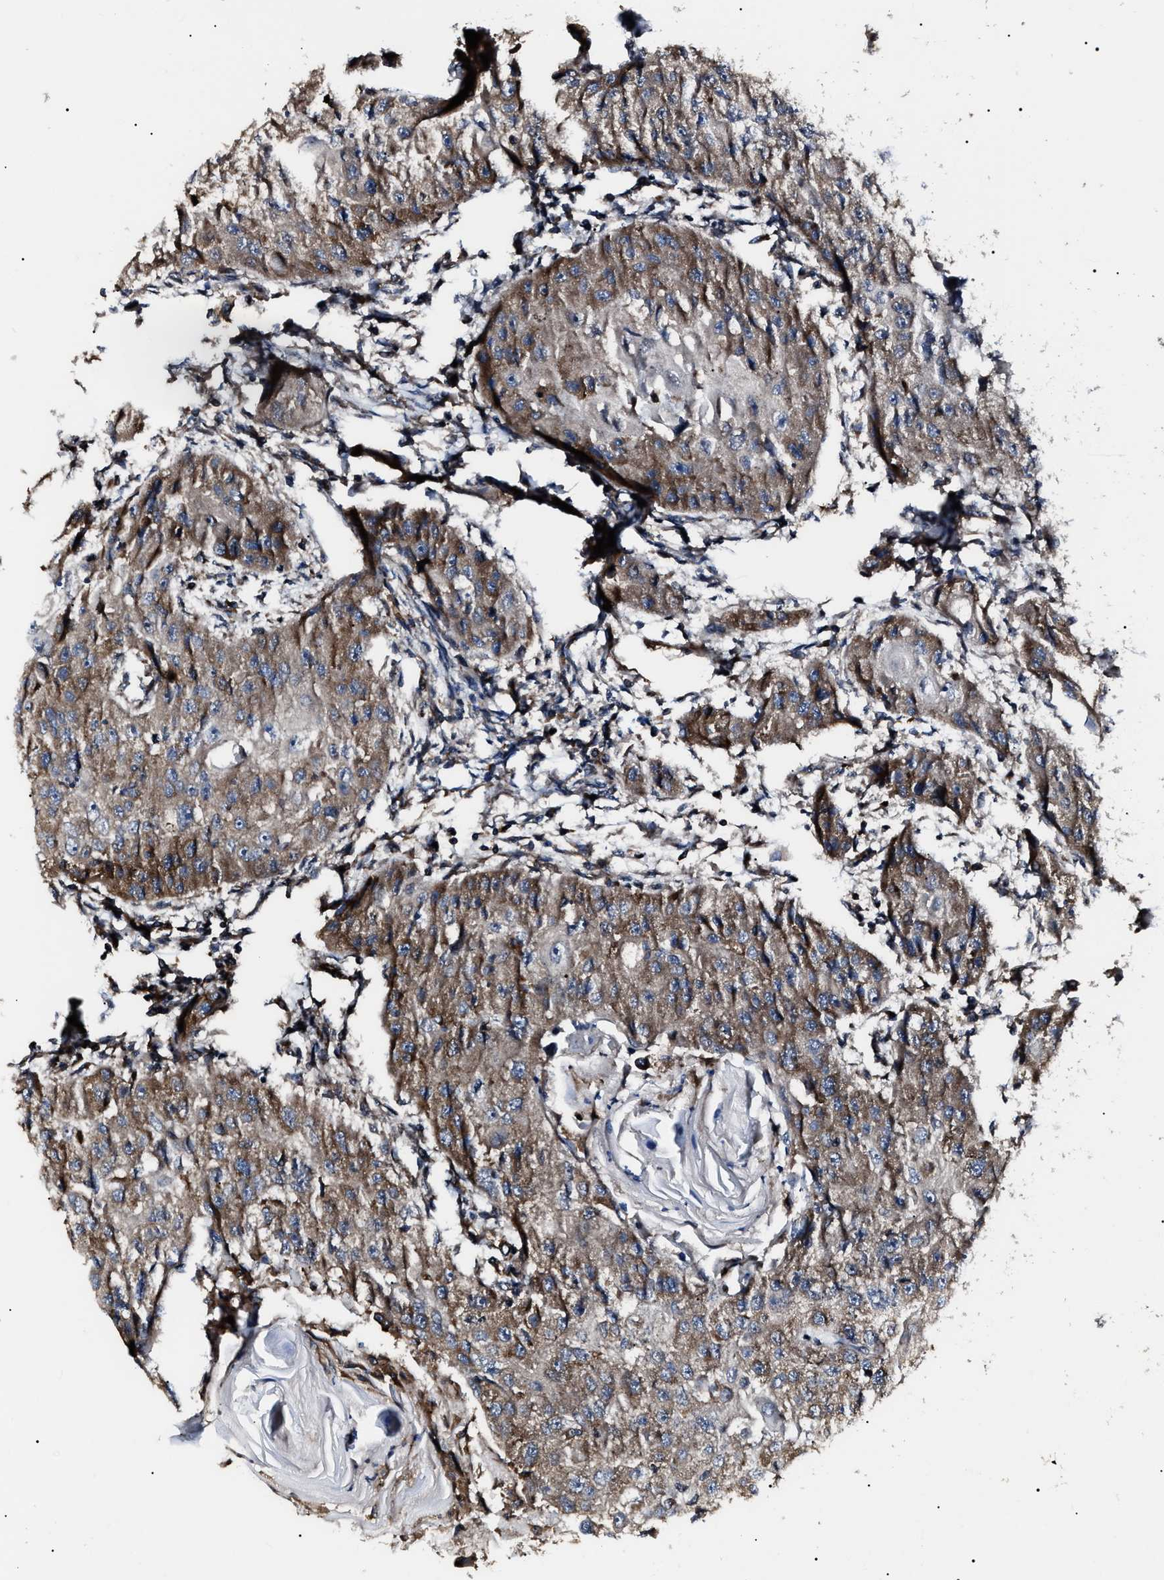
{"staining": {"intensity": "moderate", "quantity": "25%-75%", "location": "cytoplasmic/membranous"}, "tissue": "head and neck cancer", "cell_type": "Tumor cells", "image_type": "cancer", "snomed": [{"axis": "morphology", "description": "Normal tissue, NOS"}, {"axis": "morphology", "description": "Squamous cell carcinoma, NOS"}, {"axis": "topography", "description": "Skeletal muscle"}, {"axis": "topography", "description": "Head-Neck"}], "caption": "Protein staining shows moderate cytoplasmic/membranous positivity in approximately 25%-75% of tumor cells in head and neck cancer (squamous cell carcinoma). (Stains: DAB in brown, nuclei in blue, Microscopy: brightfield microscopy at high magnification).", "gene": "CCT8", "patient": {"sex": "male", "age": 51}}